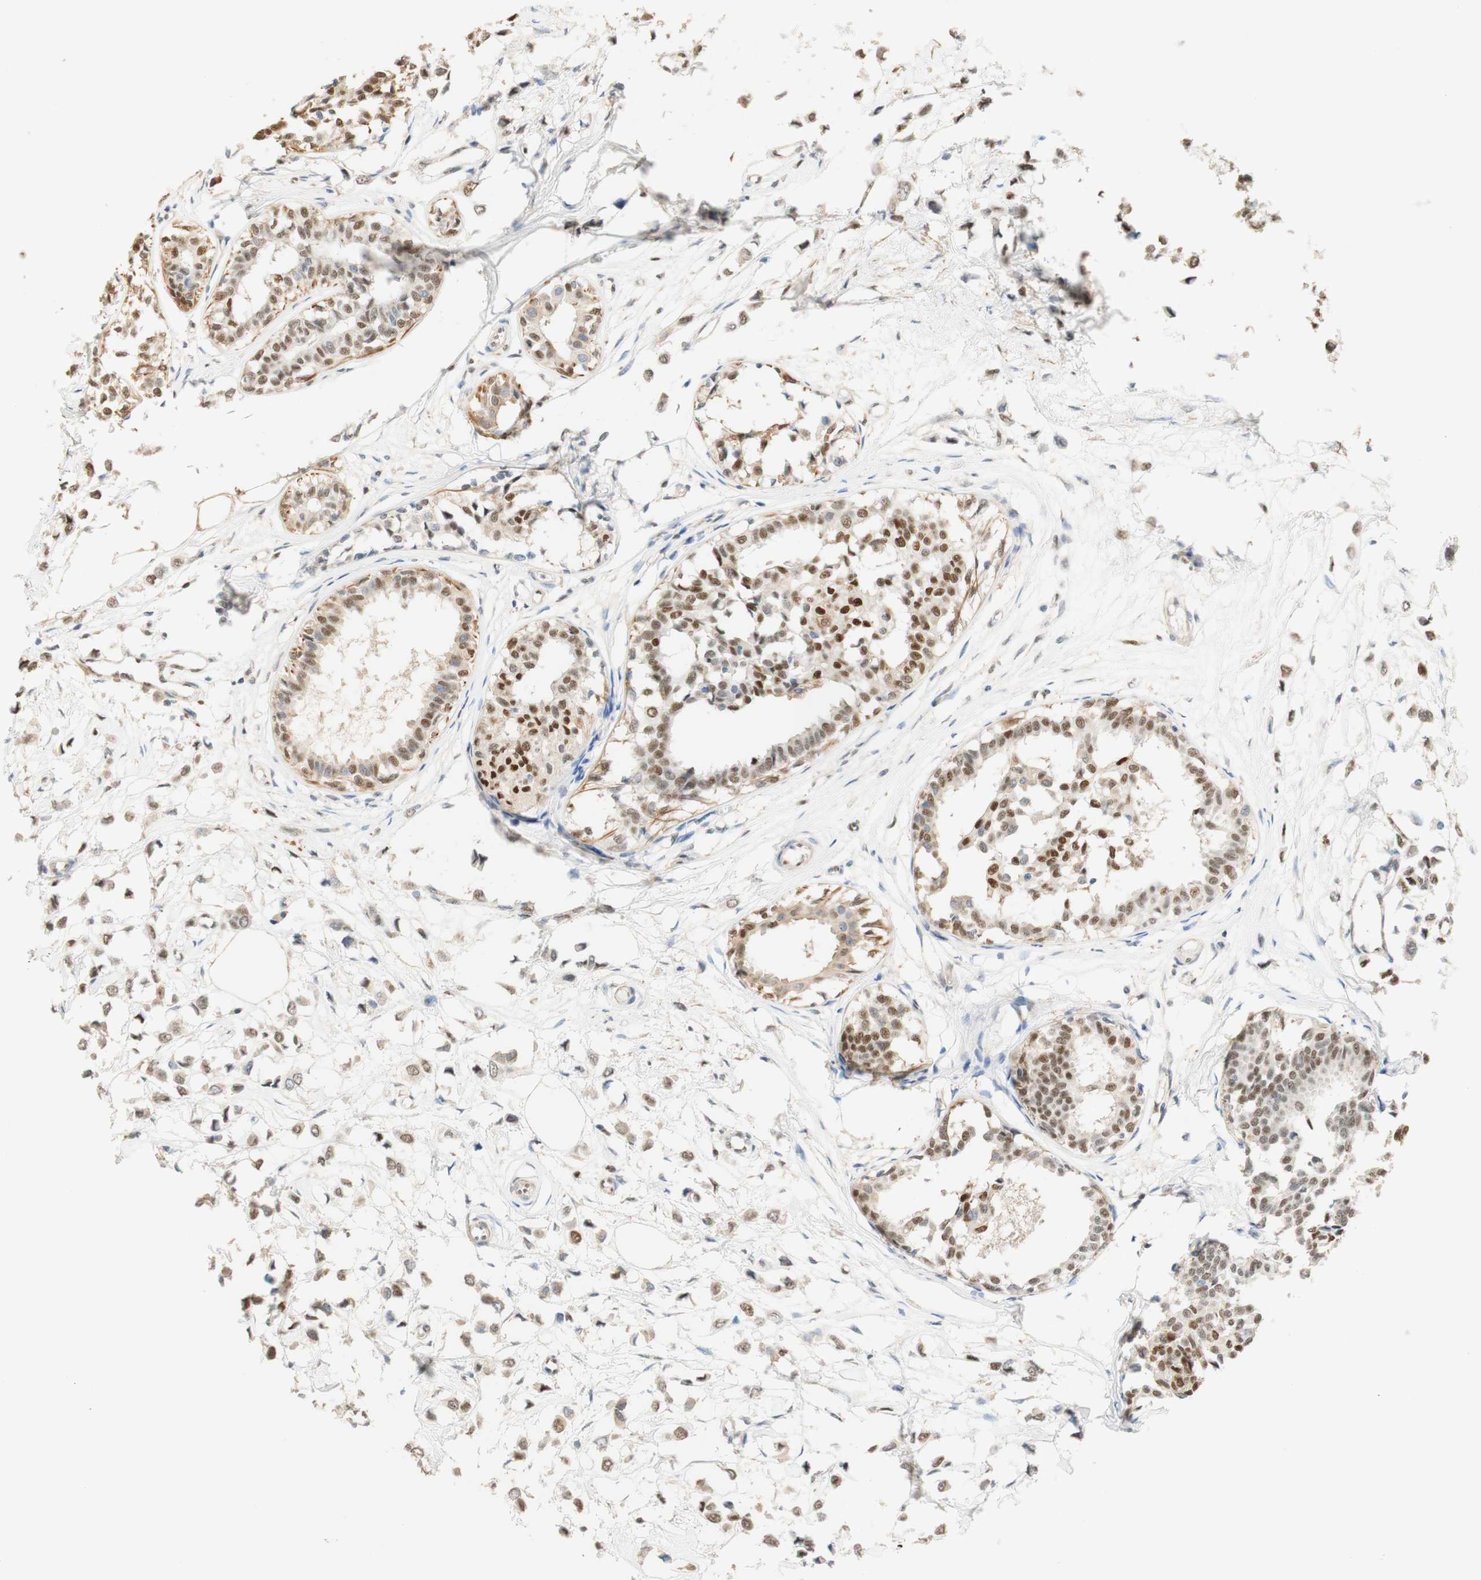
{"staining": {"intensity": "moderate", "quantity": ">75%", "location": "nuclear"}, "tissue": "breast cancer", "cell_type": "Tumor cells", "image_type": "cancer", "snomed": [{"axis": "morphology", "description": "Lobular carcinoma"}, {"axis": "topography", "description": "Breast"}], "caption": "Protein expression by IHC displays moderate nuclear positivity in about >75% of tumor cells in breast cancer (lobular carcinoma). The protein is shown in brown color, while the nuclei are stained blue.", "gene": "MAP3K4", "patient": {"sex": "female", "age": 51}}